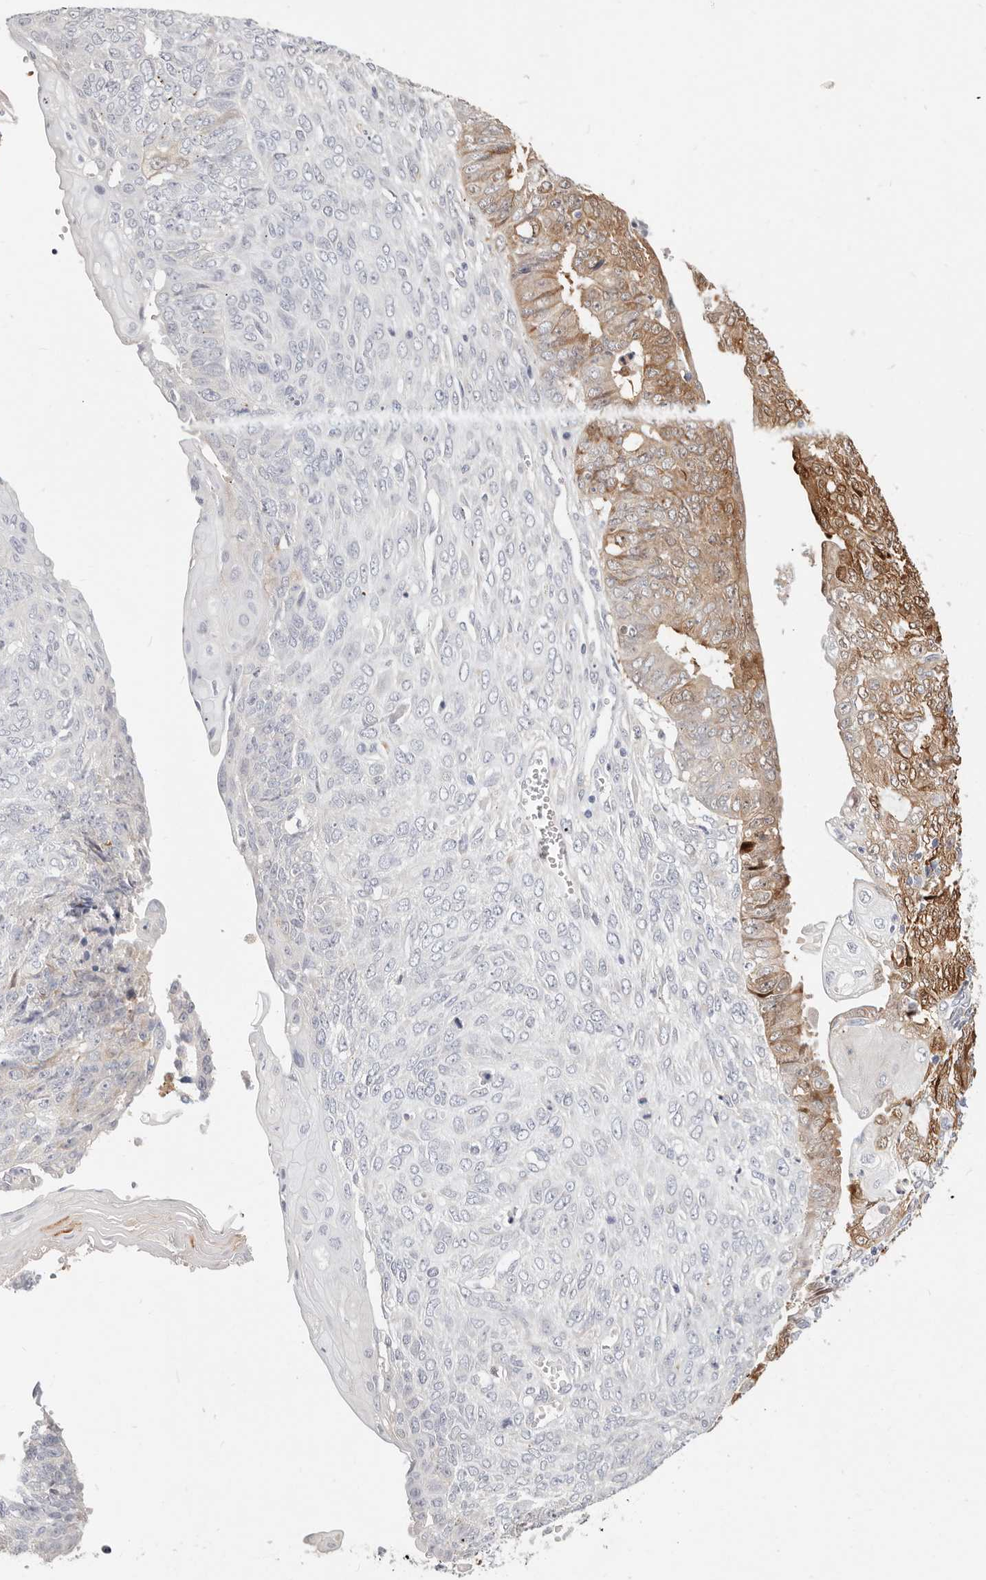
{"staining": {"intensity": "moderate", "quantity": "25%-75%", "location": "cytoplasmic/membranous,nuclear"}, "tissue": "endometrial cancer", "cell_type": "Tumor cells", "image_type": "cancer", "snomed": [{"axis": "morphology", "description": "Adenocarcinoma, NOS"}, {"axis": "topography", "description": "Endometrium"}], "caption": "Tumor cells reveal medium levels of moderate cytoplasmic/membranous and nuclear positivity in about 25%-75% of cells in adenocarcinoma (endometrial).", "gene": "ZRANB1", "patient": {"sex": "female", "age": 32}}